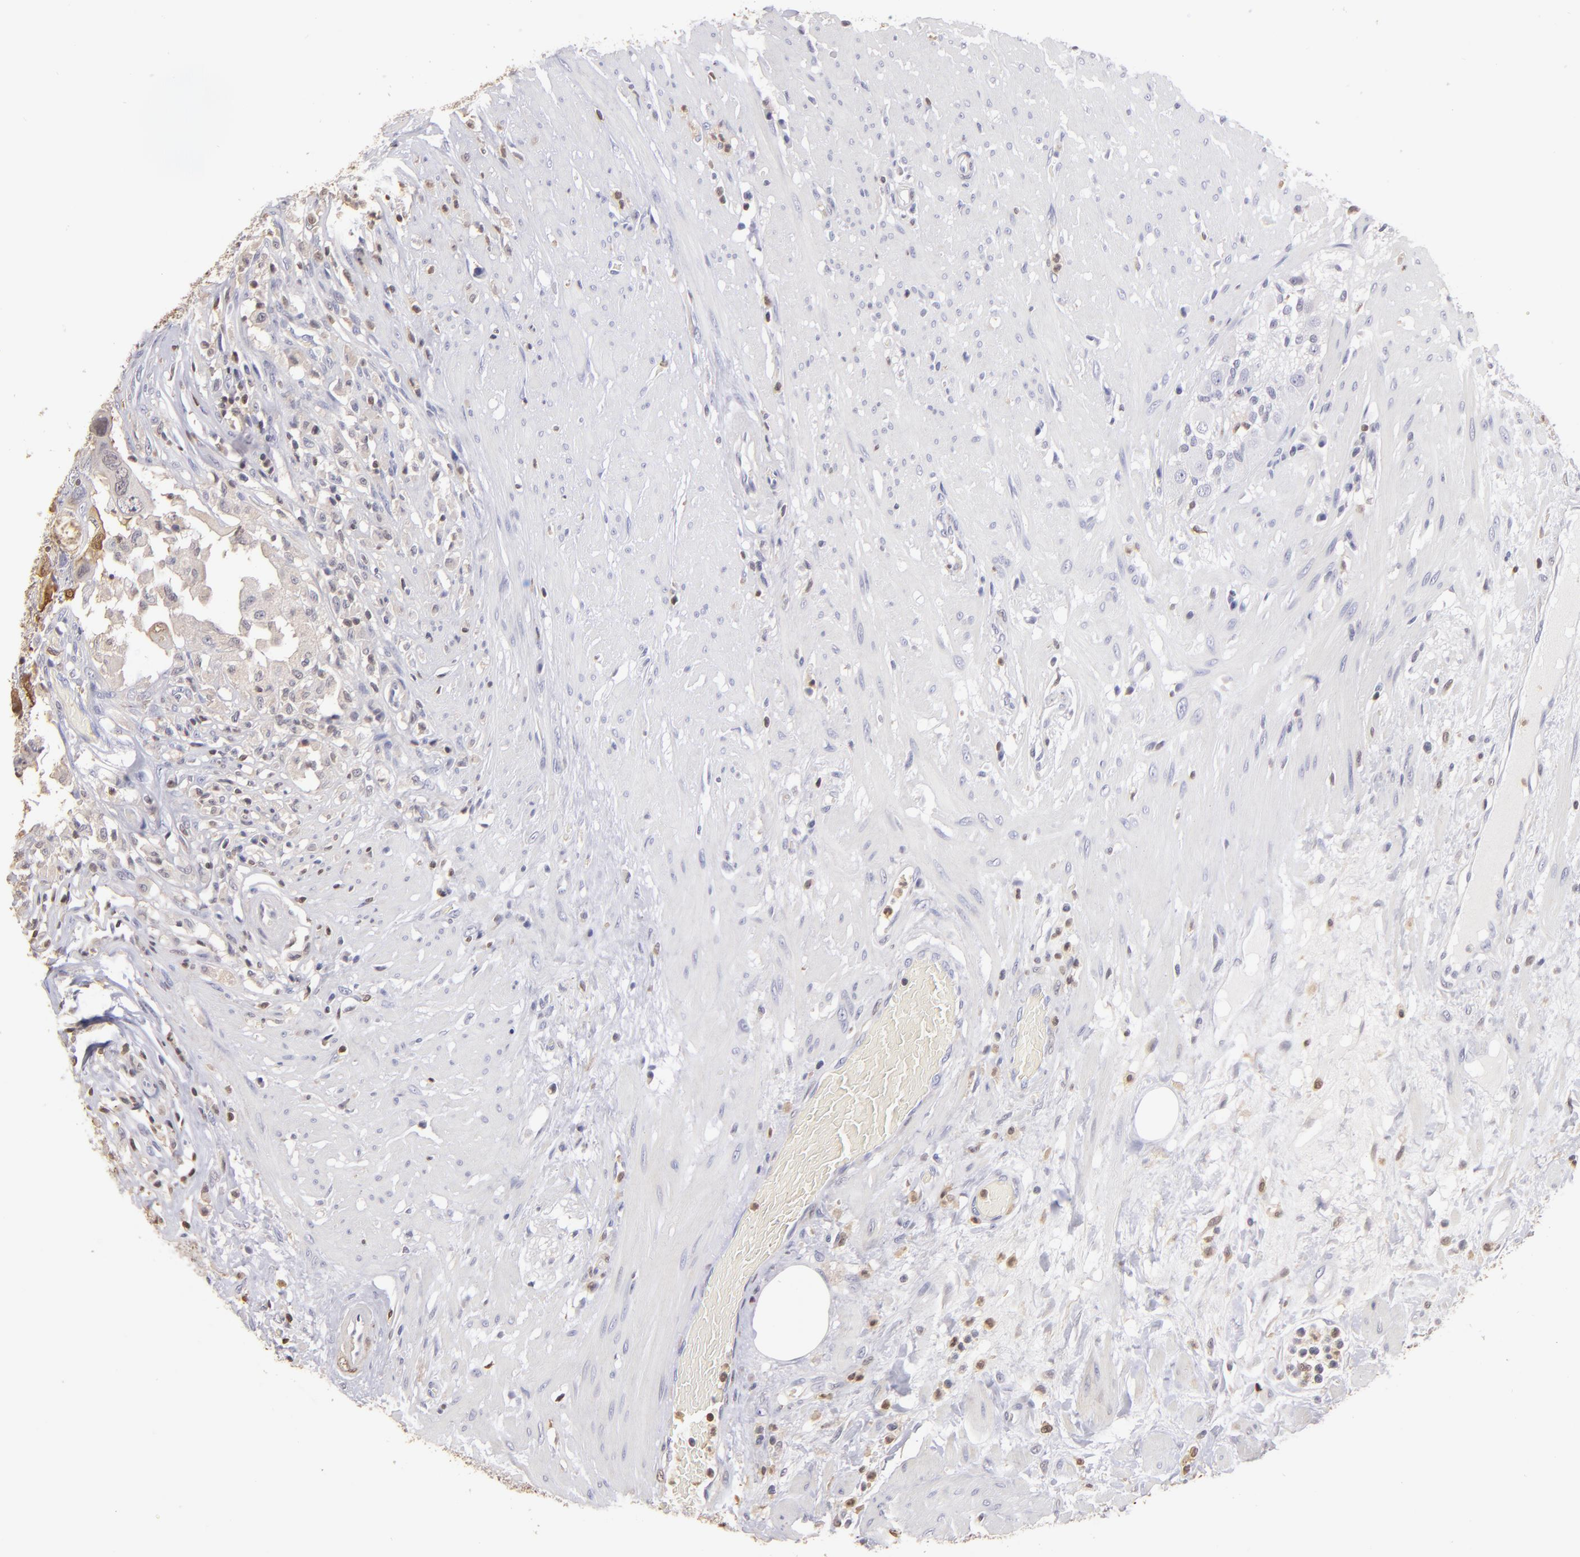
{"staining": {"intensity": "weak", "quantity": "<25%", "location": "cytoplasmic/membranous,nuclear"}, "tissue": "colorectal cancer", "cell_type": "Tumor cells", "image_type": "cancer", "snomed": [{"axis": "morphology", "description": "Adenocarcinoma, NOS"}, {"axis": "topography", "description": "Rectum"}], "caption": "The IHC image has no significant expression in tumor cells of colorectal cancer (adenocarcinoma) tissue. The staining was performed using DAB to visualize the protein expression in brown, while the nuclei were stained in blue with hematoxylin (Magnification: 20x).", "gene": "S100A2", "patient": {"sex": "male", "age": 53}}